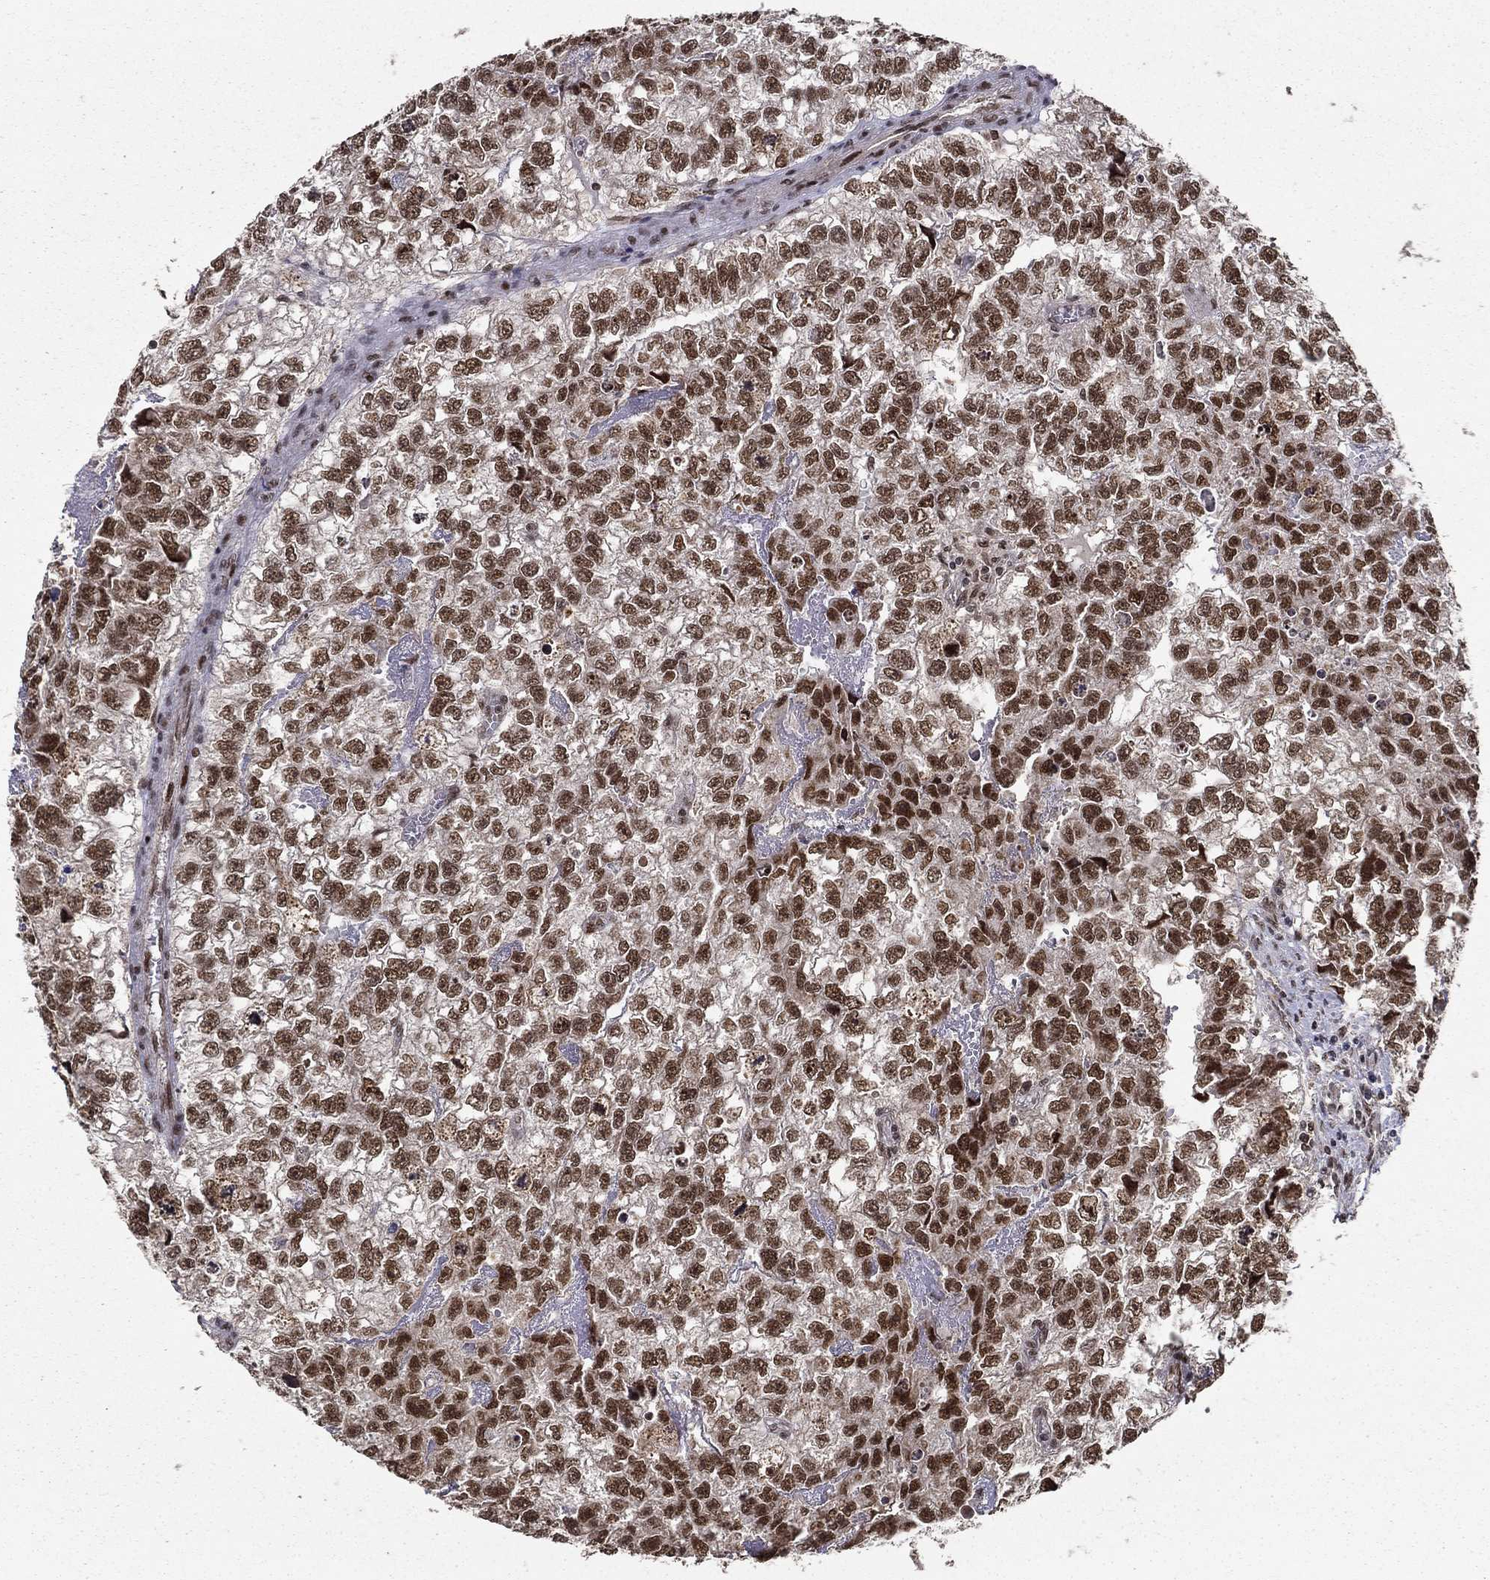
{"staining": {"intensity": "moderate", "quantity": ">75%", "location": "nuclear"}, "tissue": "testis cancer", "cell_type": "Tumor cells", "image_type": "cancer", "snomed": [{"axis": "morphology", "description": "Carcinoma, Embryonal, NOS"}, {"axis": "morphology", "description": "Teratoma, malignant, NOS"}, {"axis": "topography", "description": "Testis"}], "caption": "DAB (3,3'-diaminobenzidine) immunohistochemical staining of human testis cancer (teratoma (malignant)) reveals moderate nuclear protein positivity in about >75% of tumor cells. Nuclei are stained in blue.", "gene": "CDCA7L", "patient": {"sex": "male", "age": 44}}